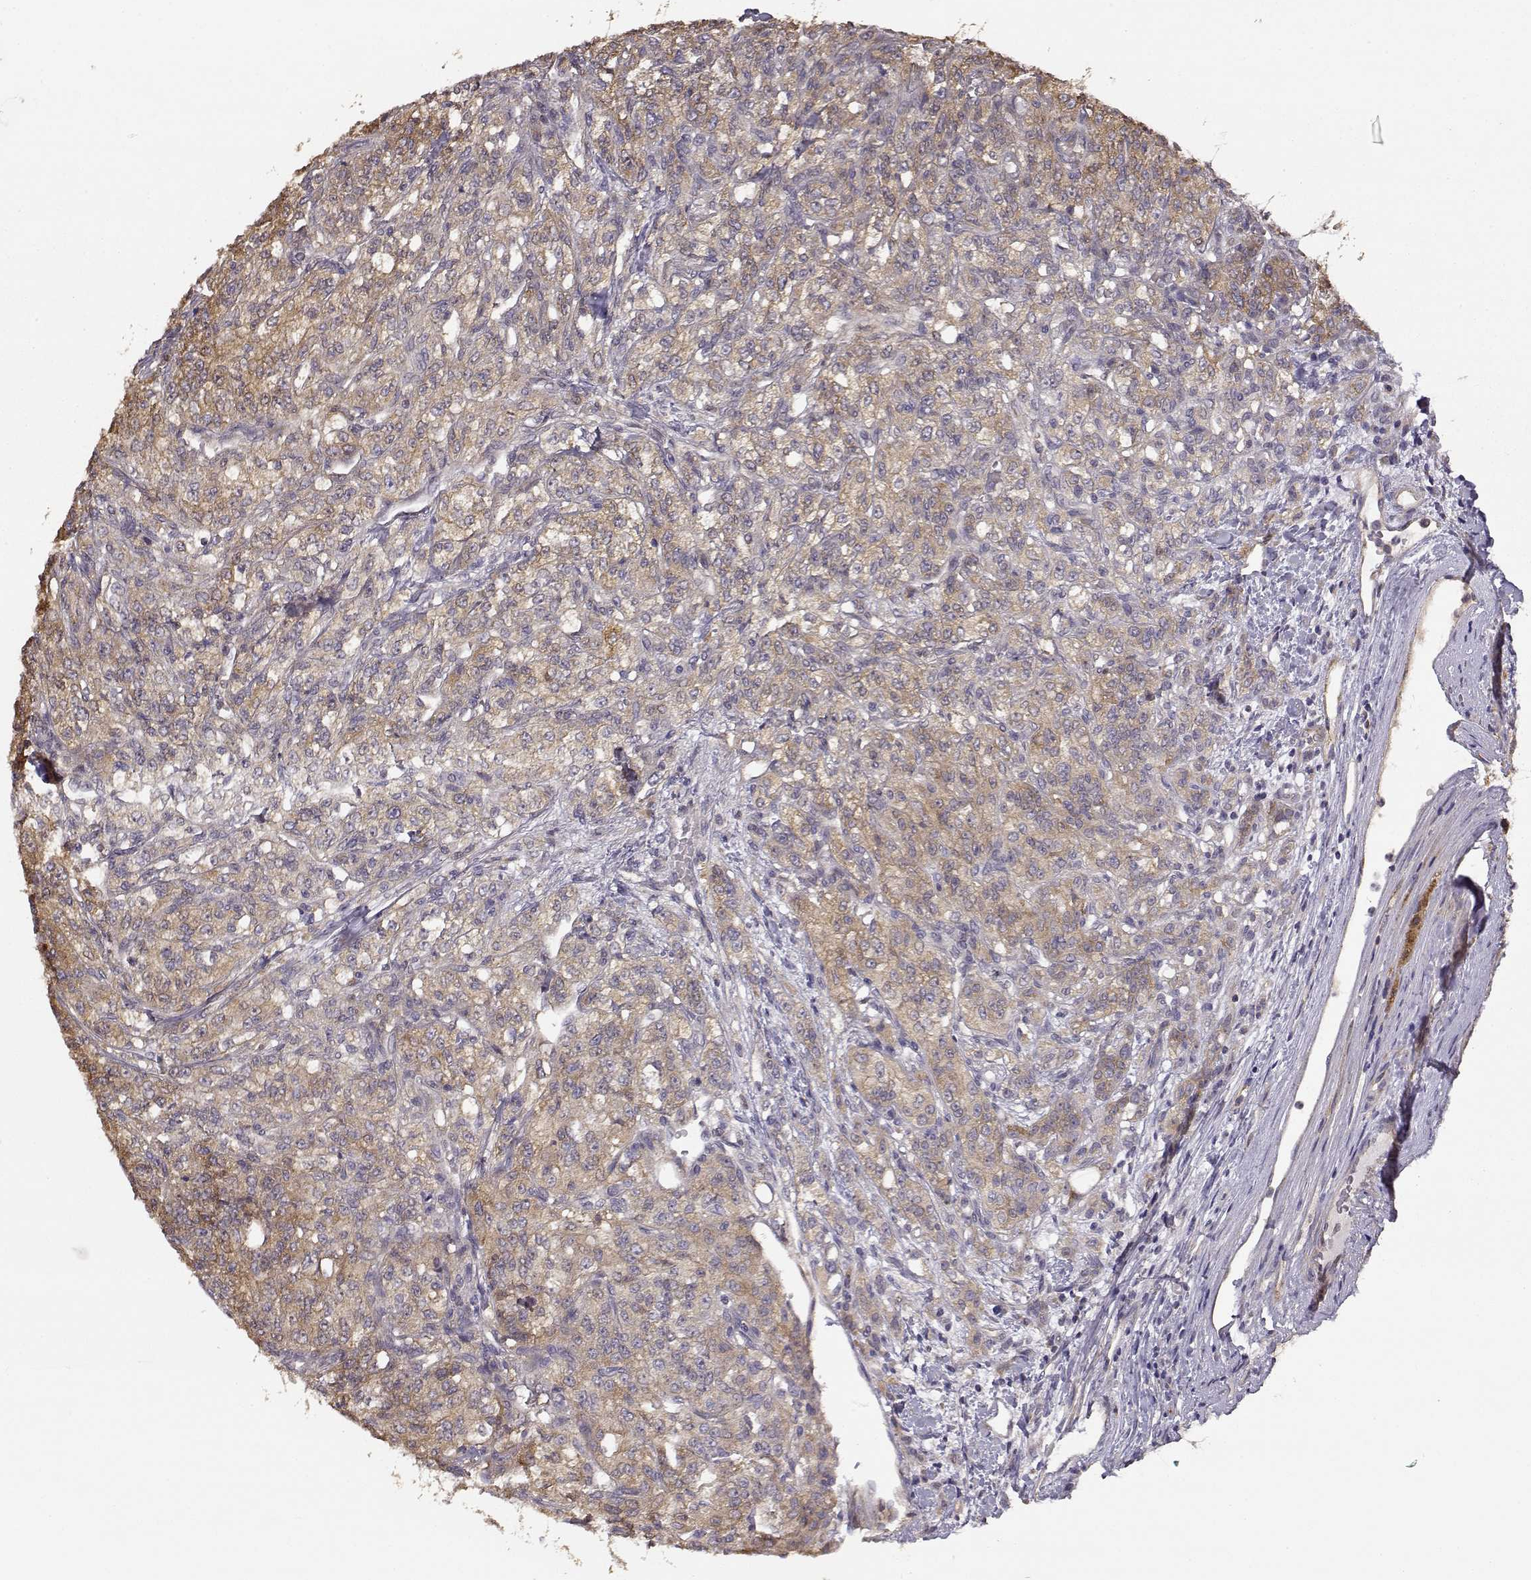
{"staining": {"intensity": "weak", "quantity": ">75%", "location": "cytoplasmic/membranous"}, "tissue": "renal cancer", "cell_type": "Tumor cells", "image_type": "cancer", "snomed": [{"axis": "morphology", "description": "Adenocarcinoma, NOS"}, {"axis": "topography", "description": "Kidney"}], "caption": "Renal cancer (adenocarcinoma) tissue exhibits weak cytoplasmic/membranous expression in approximately >75% of tumor cells", "gene": "CRIM1", "patient": {"sex": "female", "age": 63}}